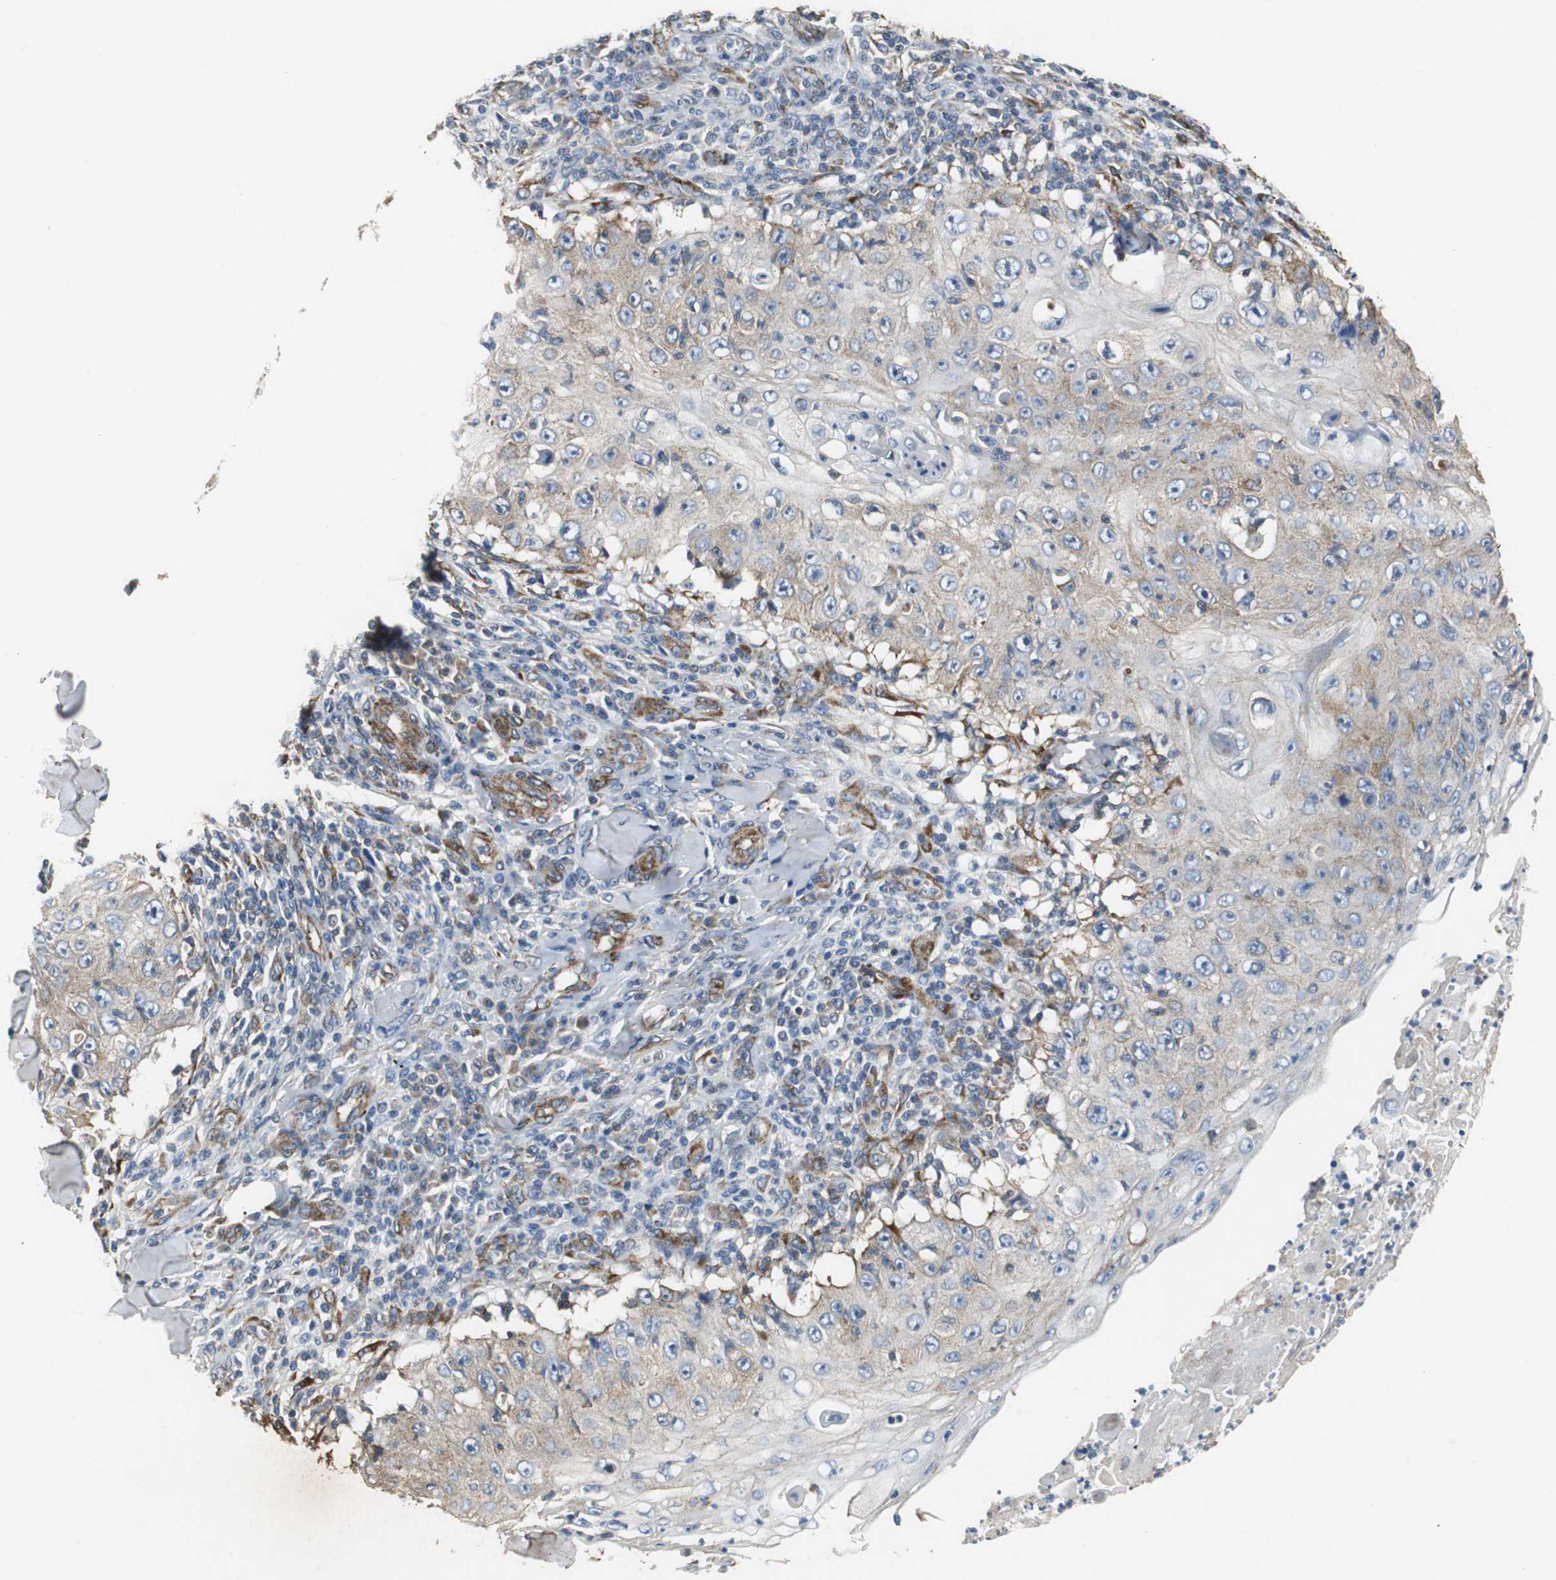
{"staining": {"intensity": "weak", "quantity": "25%-75%", "location": "cytoplasmic/membranous"}, "tissue": "skin cancer", "cell_type": "Tumor cells", "image_type": "cancer", "snomed": [{"axis": "morphology", "description": "Squamous cell carcinoma, NOS"}, {"axis": "topography", "description": "Skin"}], "caption": "A histopathology image of human skin cancer stained for a protein displays weak cytoplasmic/membranous brown staining in tumor cells.", "gene": "ISCU", "patient": {"sex": "male", "age": 86}}